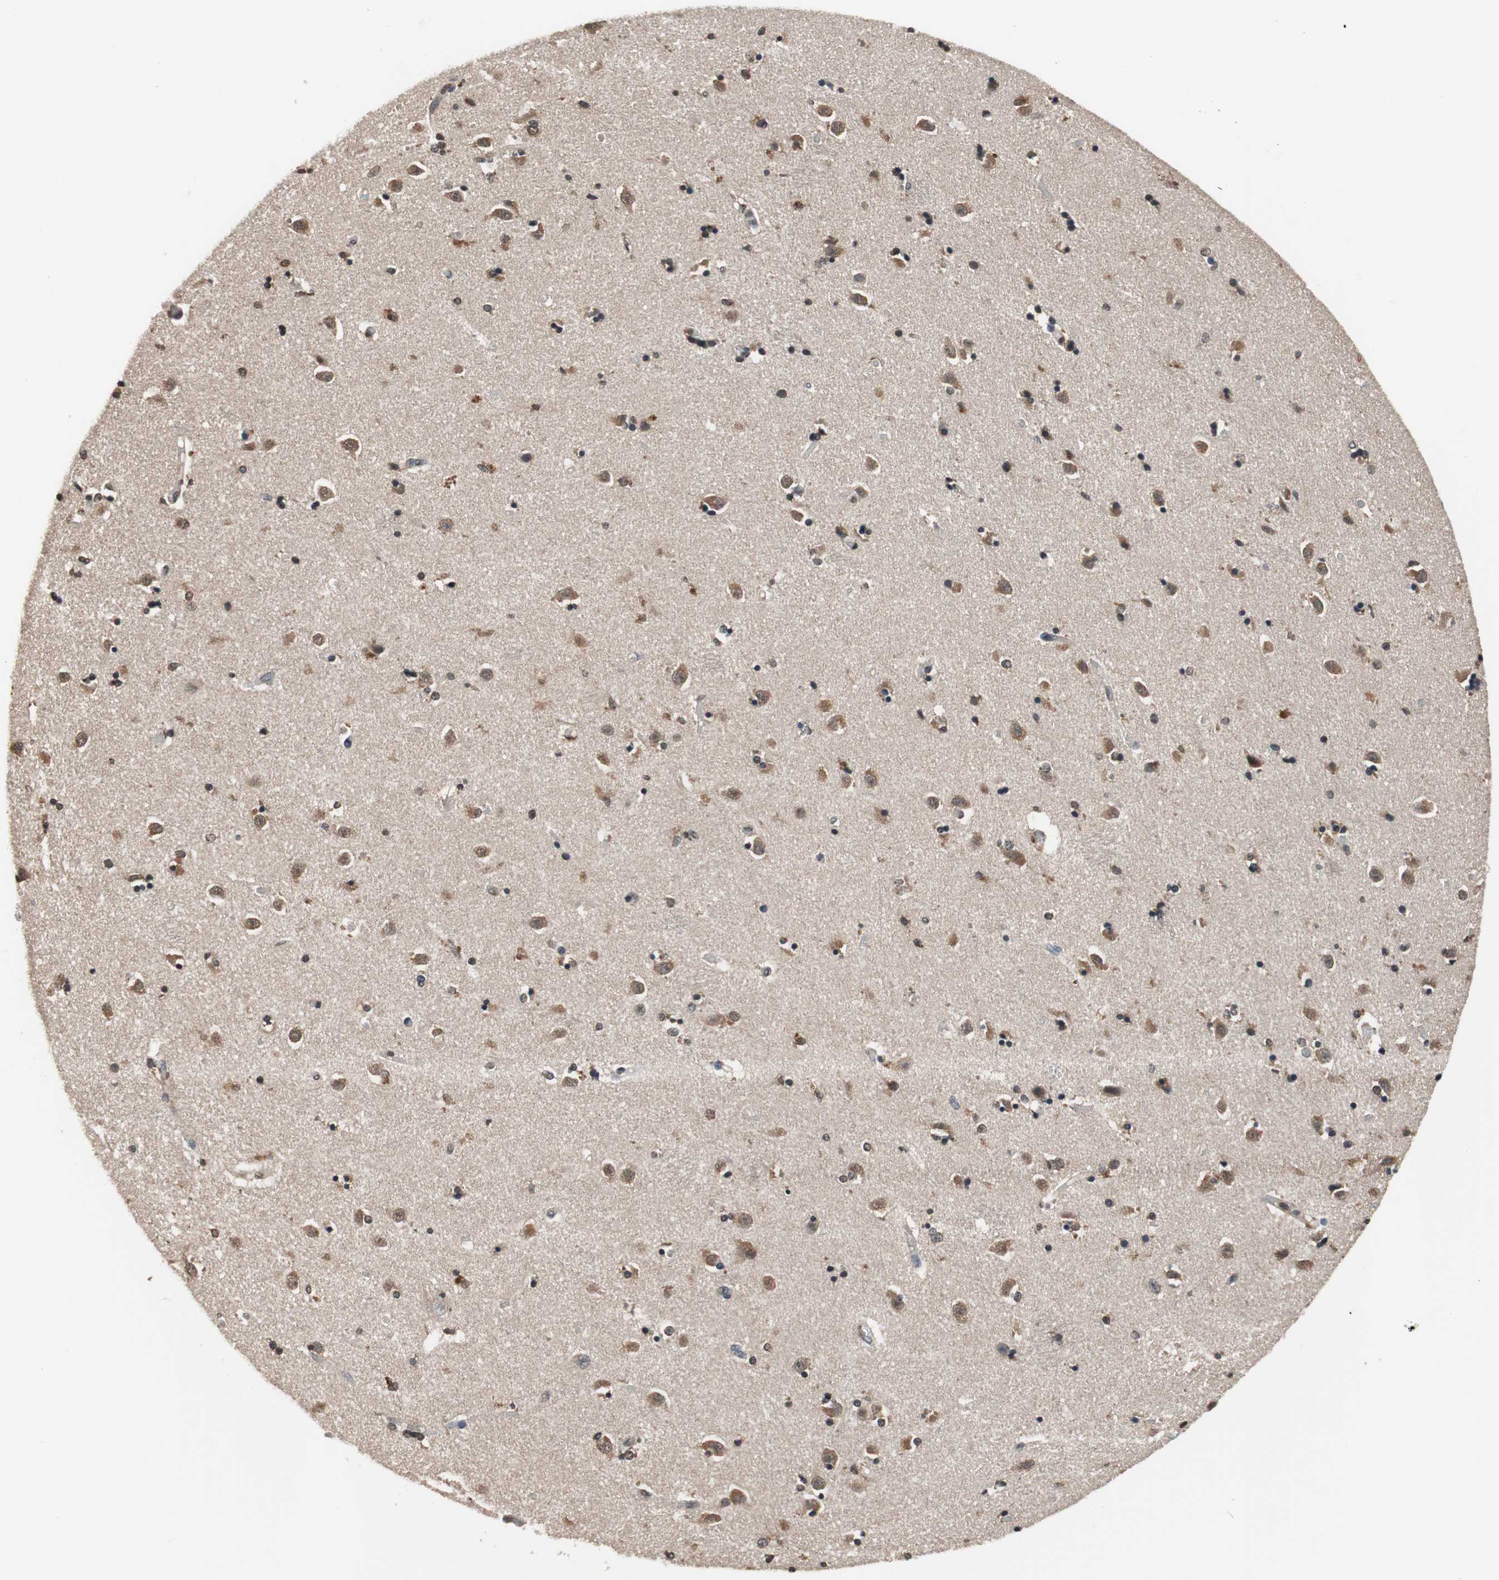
{"staining": {"intensity": "weak", "quantity": "25%-75%", "location": "cytoplasmic/membranous"}, "tissue": "caudate", "cell_type": "Glial cells", "image_type": "normal", "snomed": [{"axis": "morphology", "description": "Normal tissue, NOS"}, {"axis": "topography", "description": "Lateral ventricle wall"}], "caption": "Protein expression analysis of normal caudate demonstrates weak cytoplasmic/membranous positivity in about 25%-75% of glial cells.", "gene": "GCLC", "patient": {"sex": "female", "age": 54}}